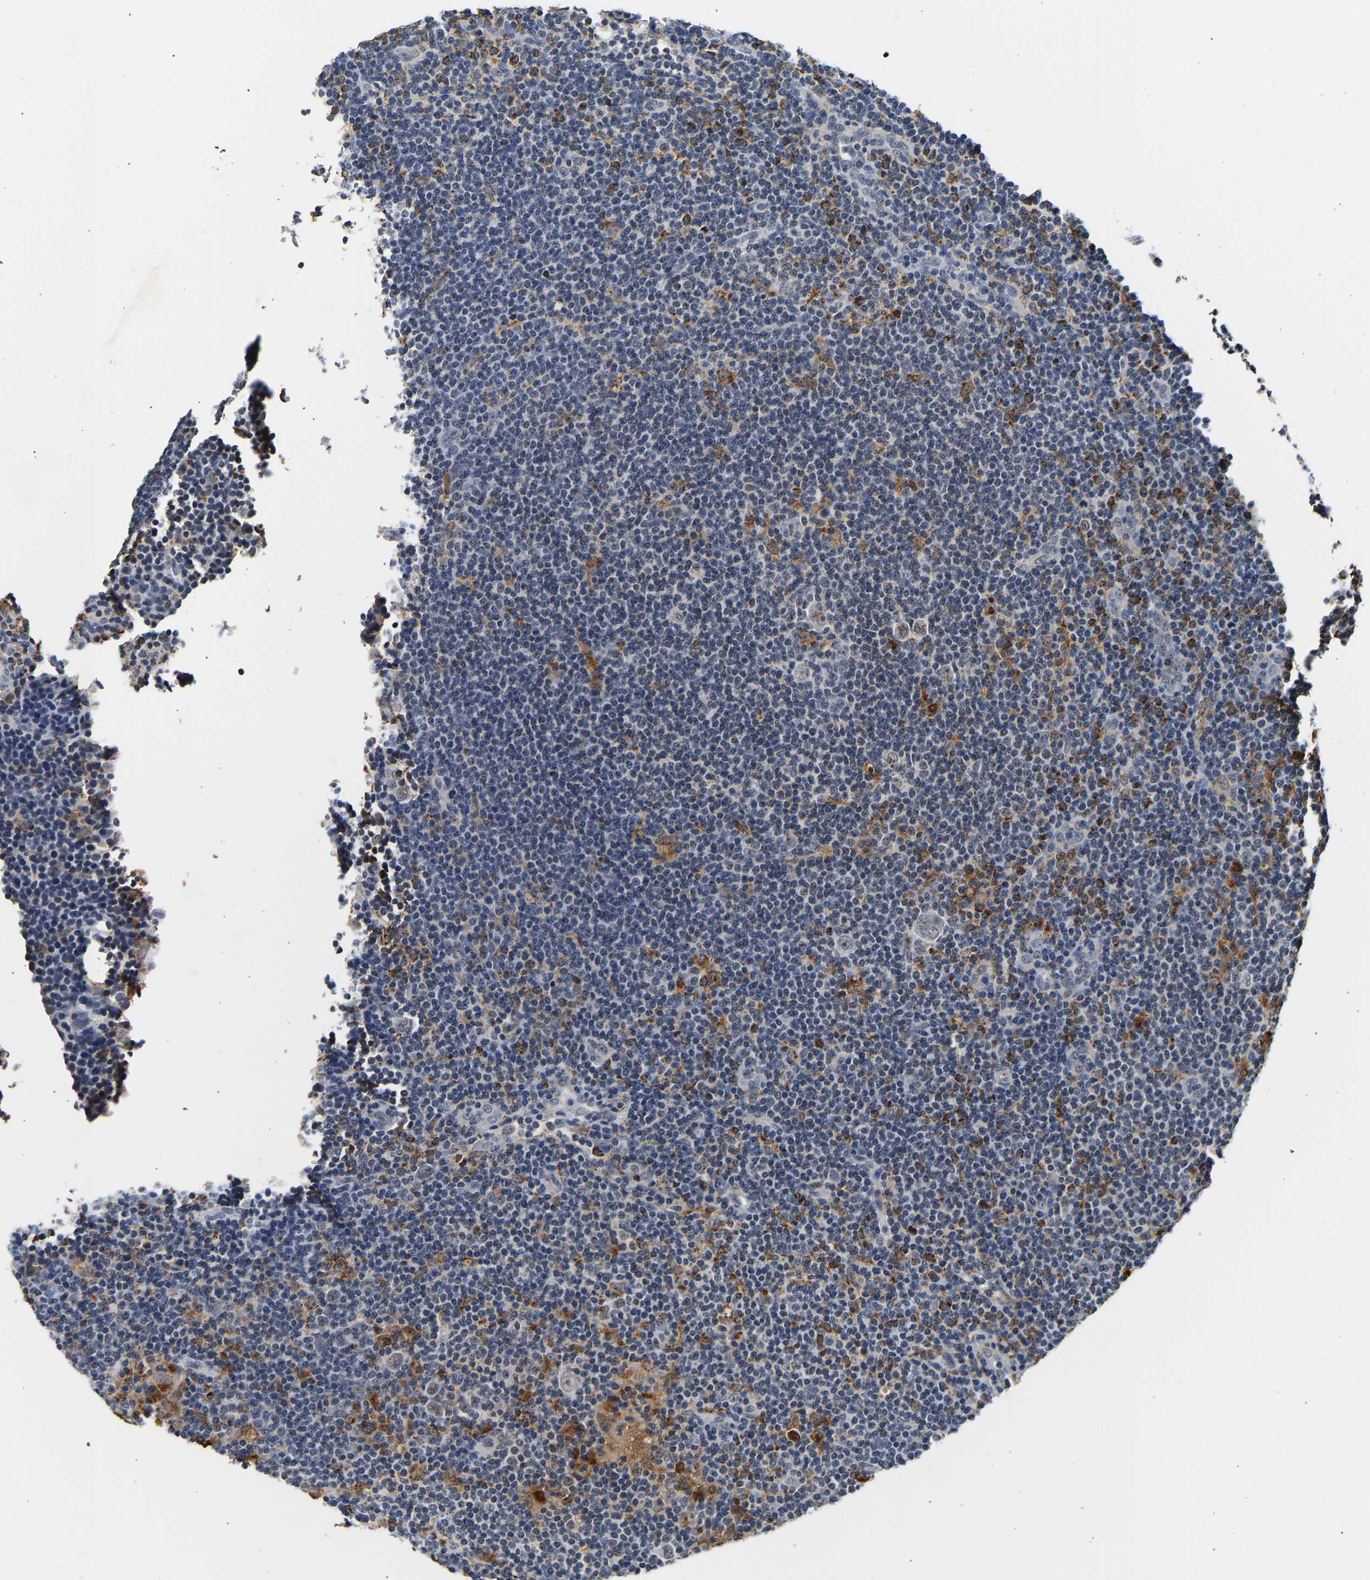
{"staining": {"intensity": "weak", "quantity": "<25%", "location": "nuclear"}, "tissue": "lymphoma", "cell_type": "Tumor cells", "image_type": "cancer", "snomed": [{"axis": "morphology", "description": "Hodgkin's disease, NOS"}, {"axis": "topography", "description": "Lymph node"}], "caption": "IHC image of neoplastic tissue: lymphoma stained with DAB (3,3'-diaminobenzidine) displays no significant protein positivity in tumor cells.", "gene": "SMU1", "patient": {"sex": "female", "age": 57}}